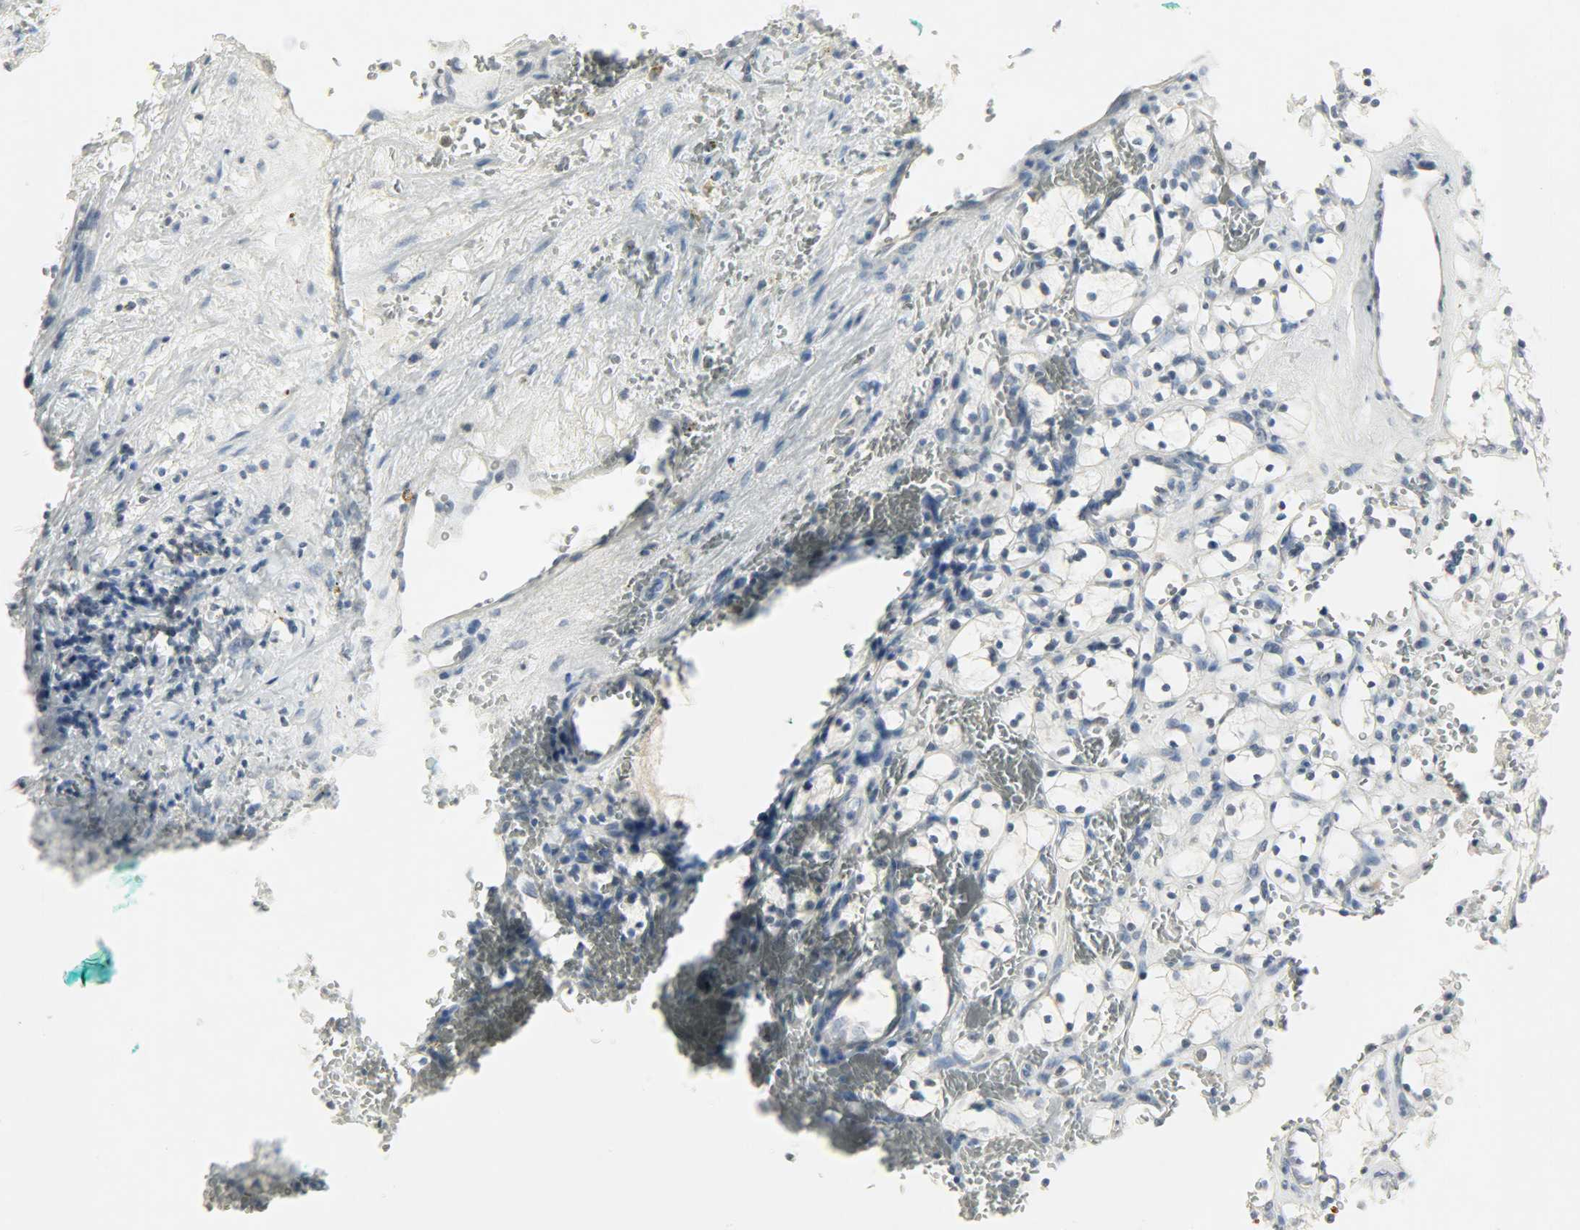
{"staining": {"intensity": "negative", "quantity": "none", "location": "none"}, "tissue": "renal cancer", "cell_type": "Tumor cells", "image_type": "cancer", "snomed": [{"axis": "morphology", "description": "Adenocarcinoma, NOS"}, {"axis": "topography", "description": "Kidney"}], "caption": "Renal cancer was stained to show a protein in brown. There is no significant staining in tumor cells.", "gene": "CAMK4", "patient": {"sex": "female", "age": 83}}